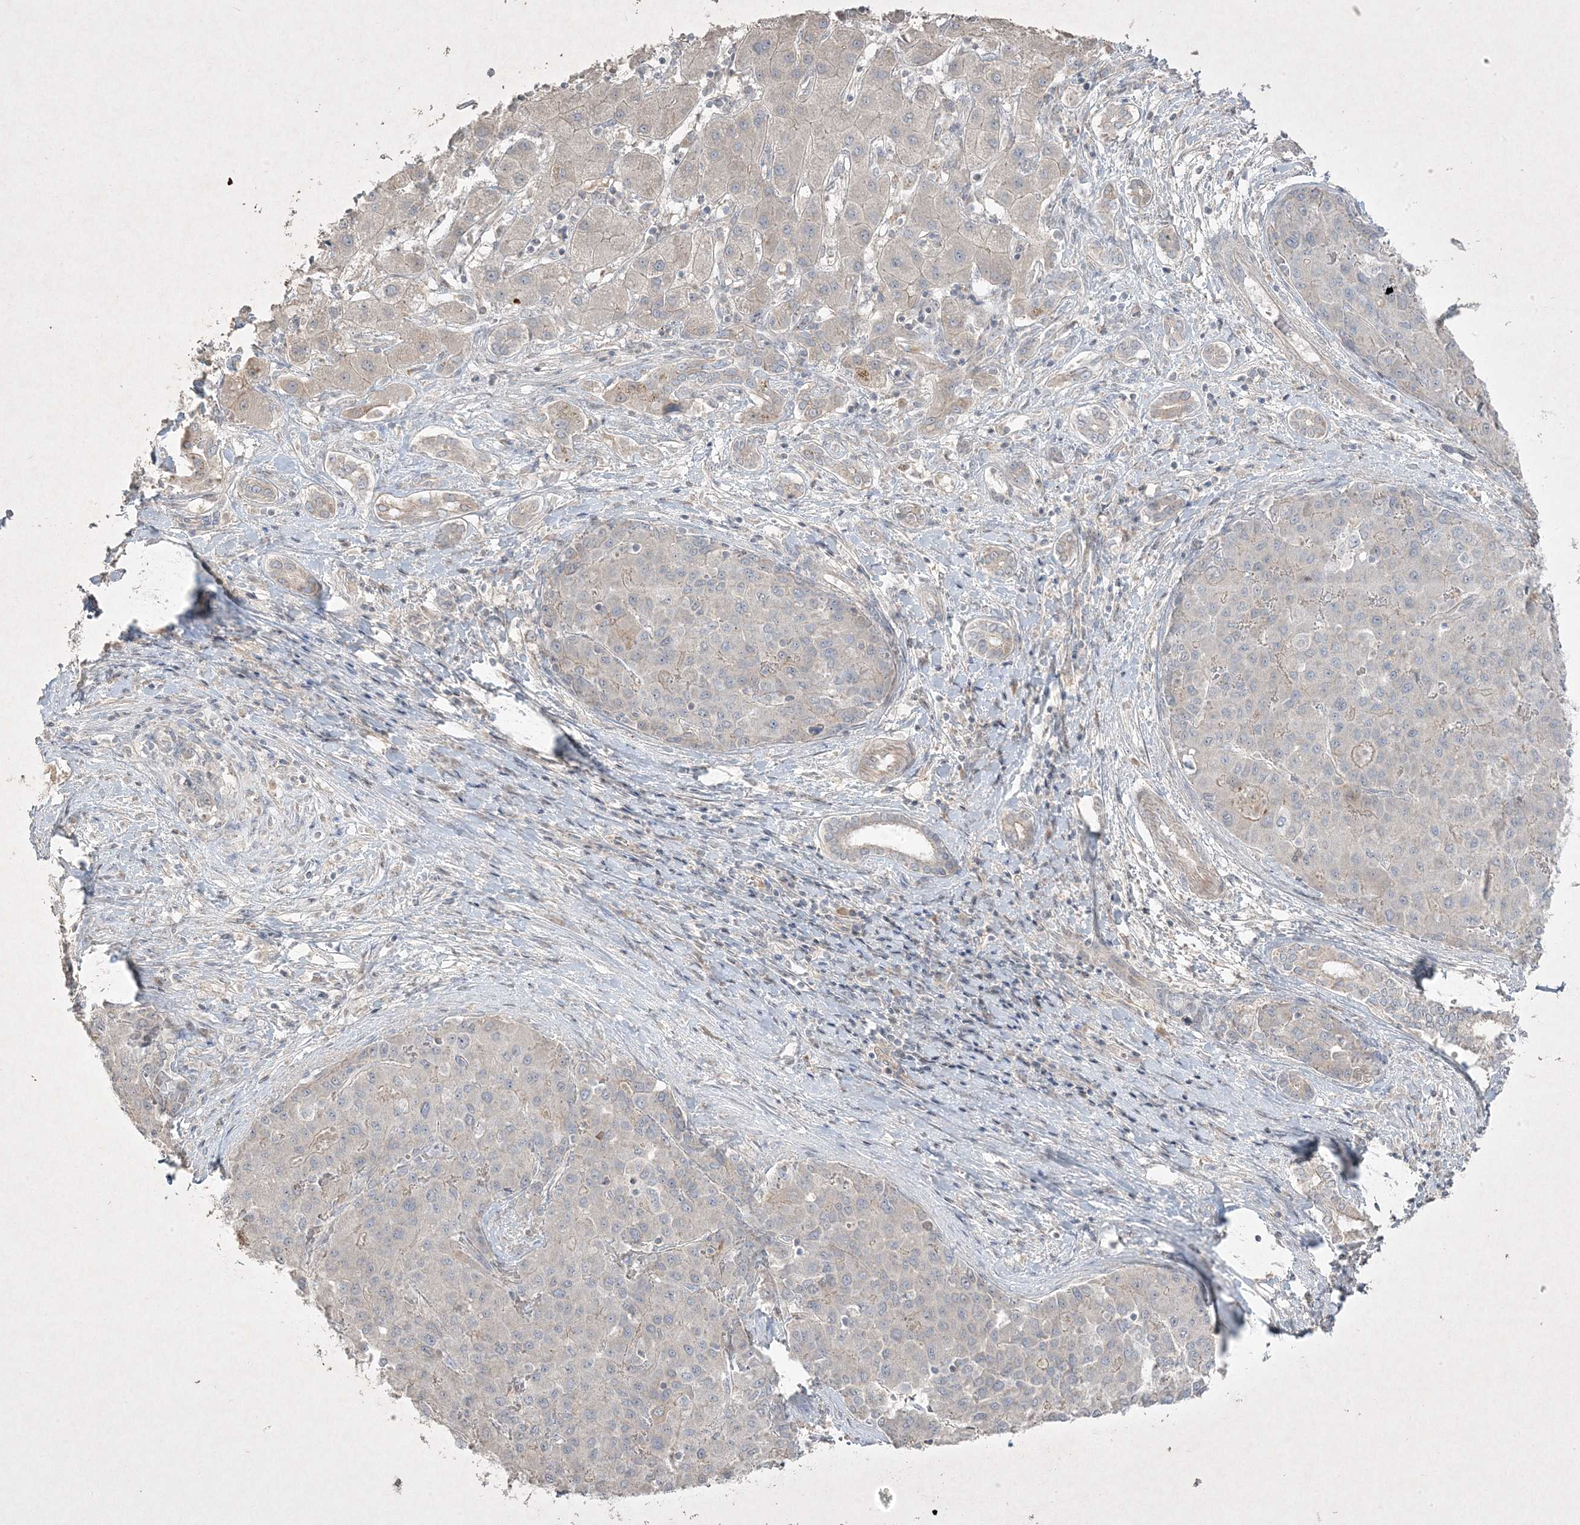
{"staining": {"intensity": "negative", "quantity": "none", "location": "none"}, "tissue": "liver cancer", "cell_type": "Tumor cells", "image_type": "cancer", "snomed": [{"axis": "morphology", "description": "Carcinoma, Hepatocellular, NOS"}, {"axis": "topography", "description": "Liver"}], "caption": "Immunohistochemistry photomicrograph of liver cancer stained for a protein (brown), which exhibits no expression in tumor cells.", "gene": "RGL4", "patient": {"sex": "male", "age": 65}}